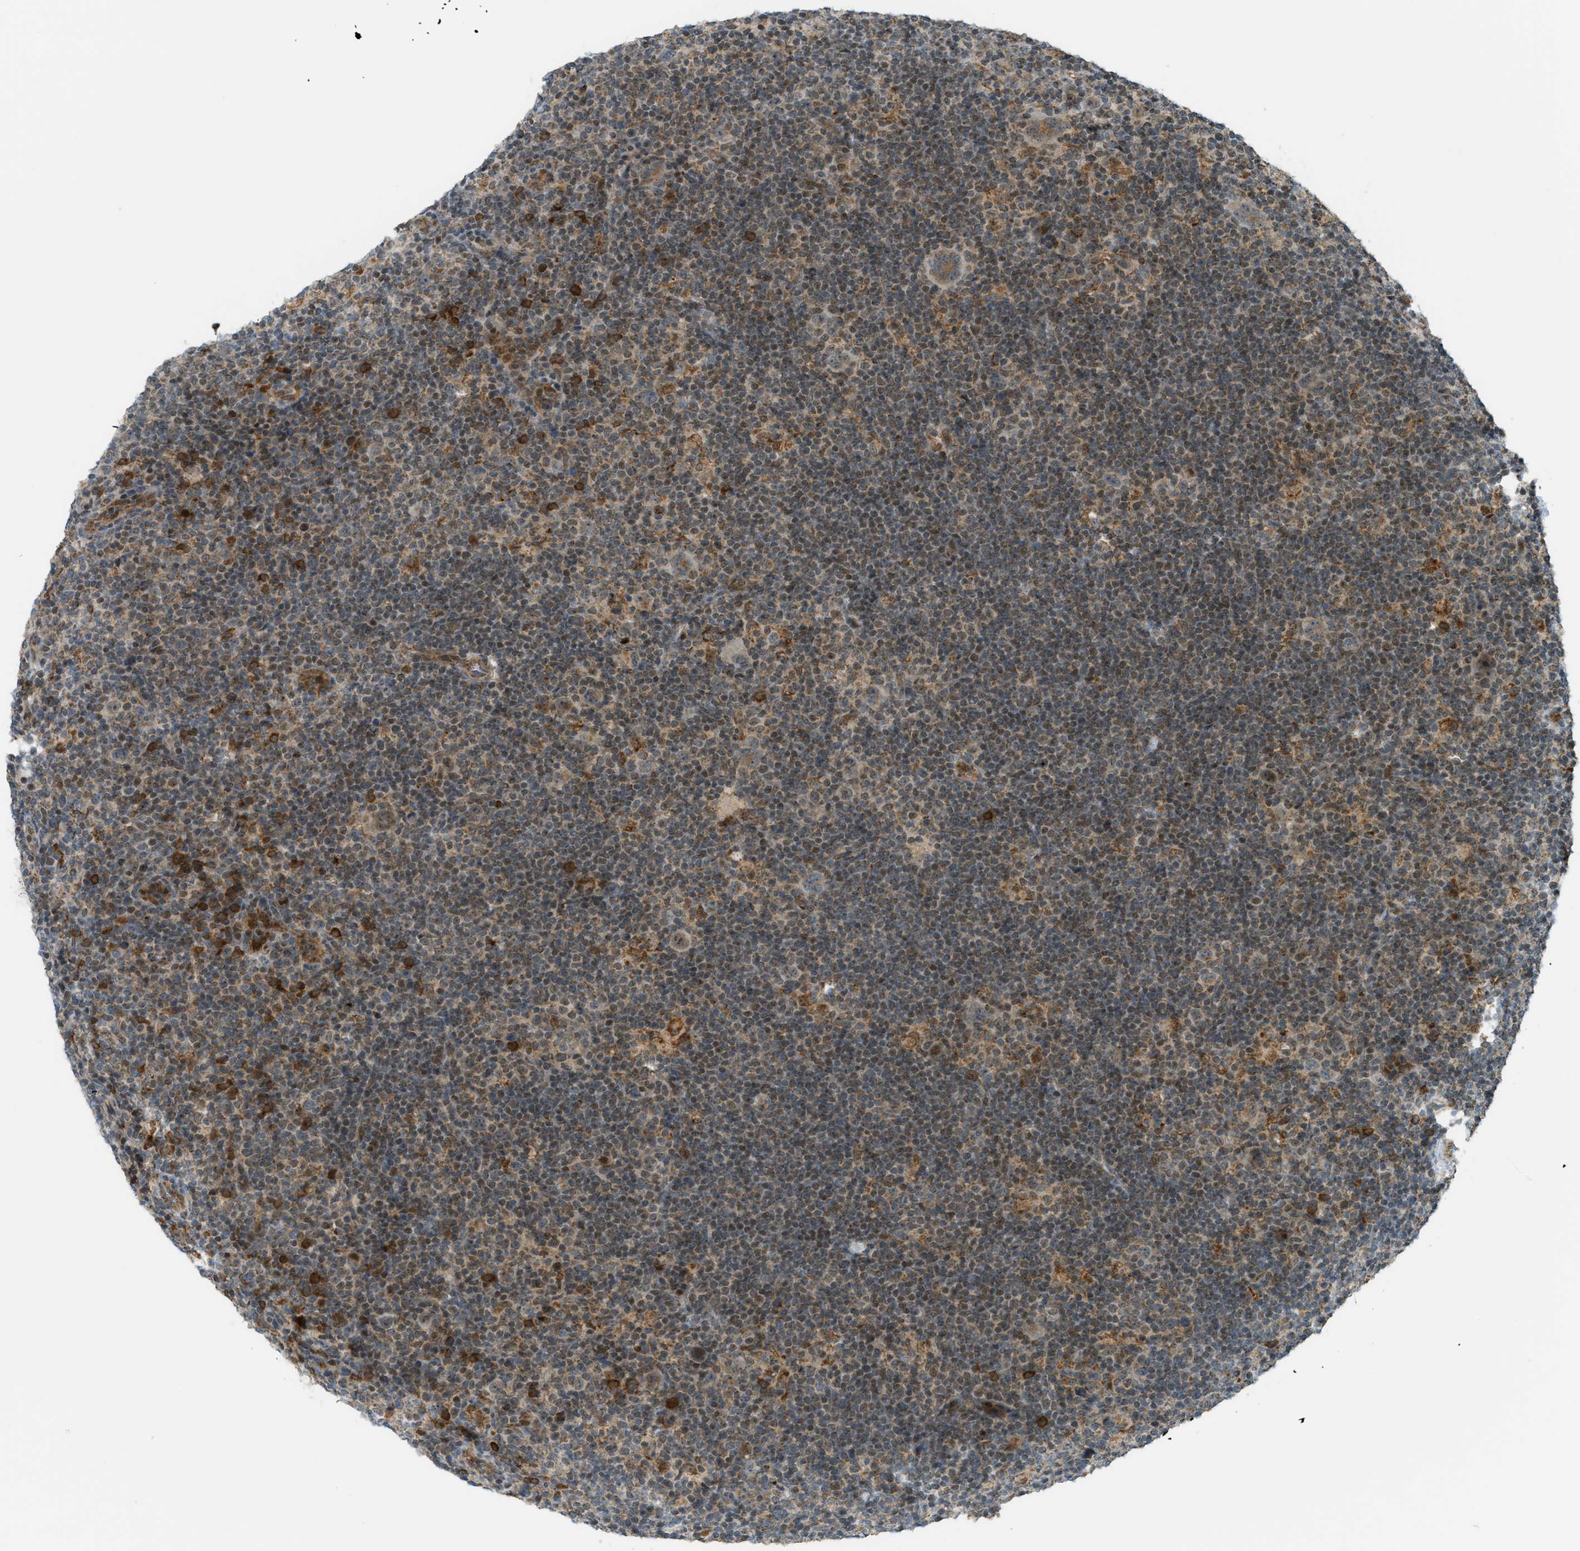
{"staining": {"intensity": "weak", "quantity": "25%-75%", "location": "cytoplasmic/membranous,nuclear"}, "tissue": "lymphoma", "cell_type": "Tumor cells", "image_type": "cancer", "snomed": [{"axis": "morphology", "description": "Hodgkin's disease, NOS"}, {"axis": "topography", "description": "Lymph node"}], "caption": "Weak cytoplasmic/membranous and nuclear positivity is seen in about 25%-75% of tumor cells in lymphoma. (Brightfield microscopy of DAB IHC at high magnification).", "gene": "CCDC186", "patient": {"sex": "female", "age": 57}}